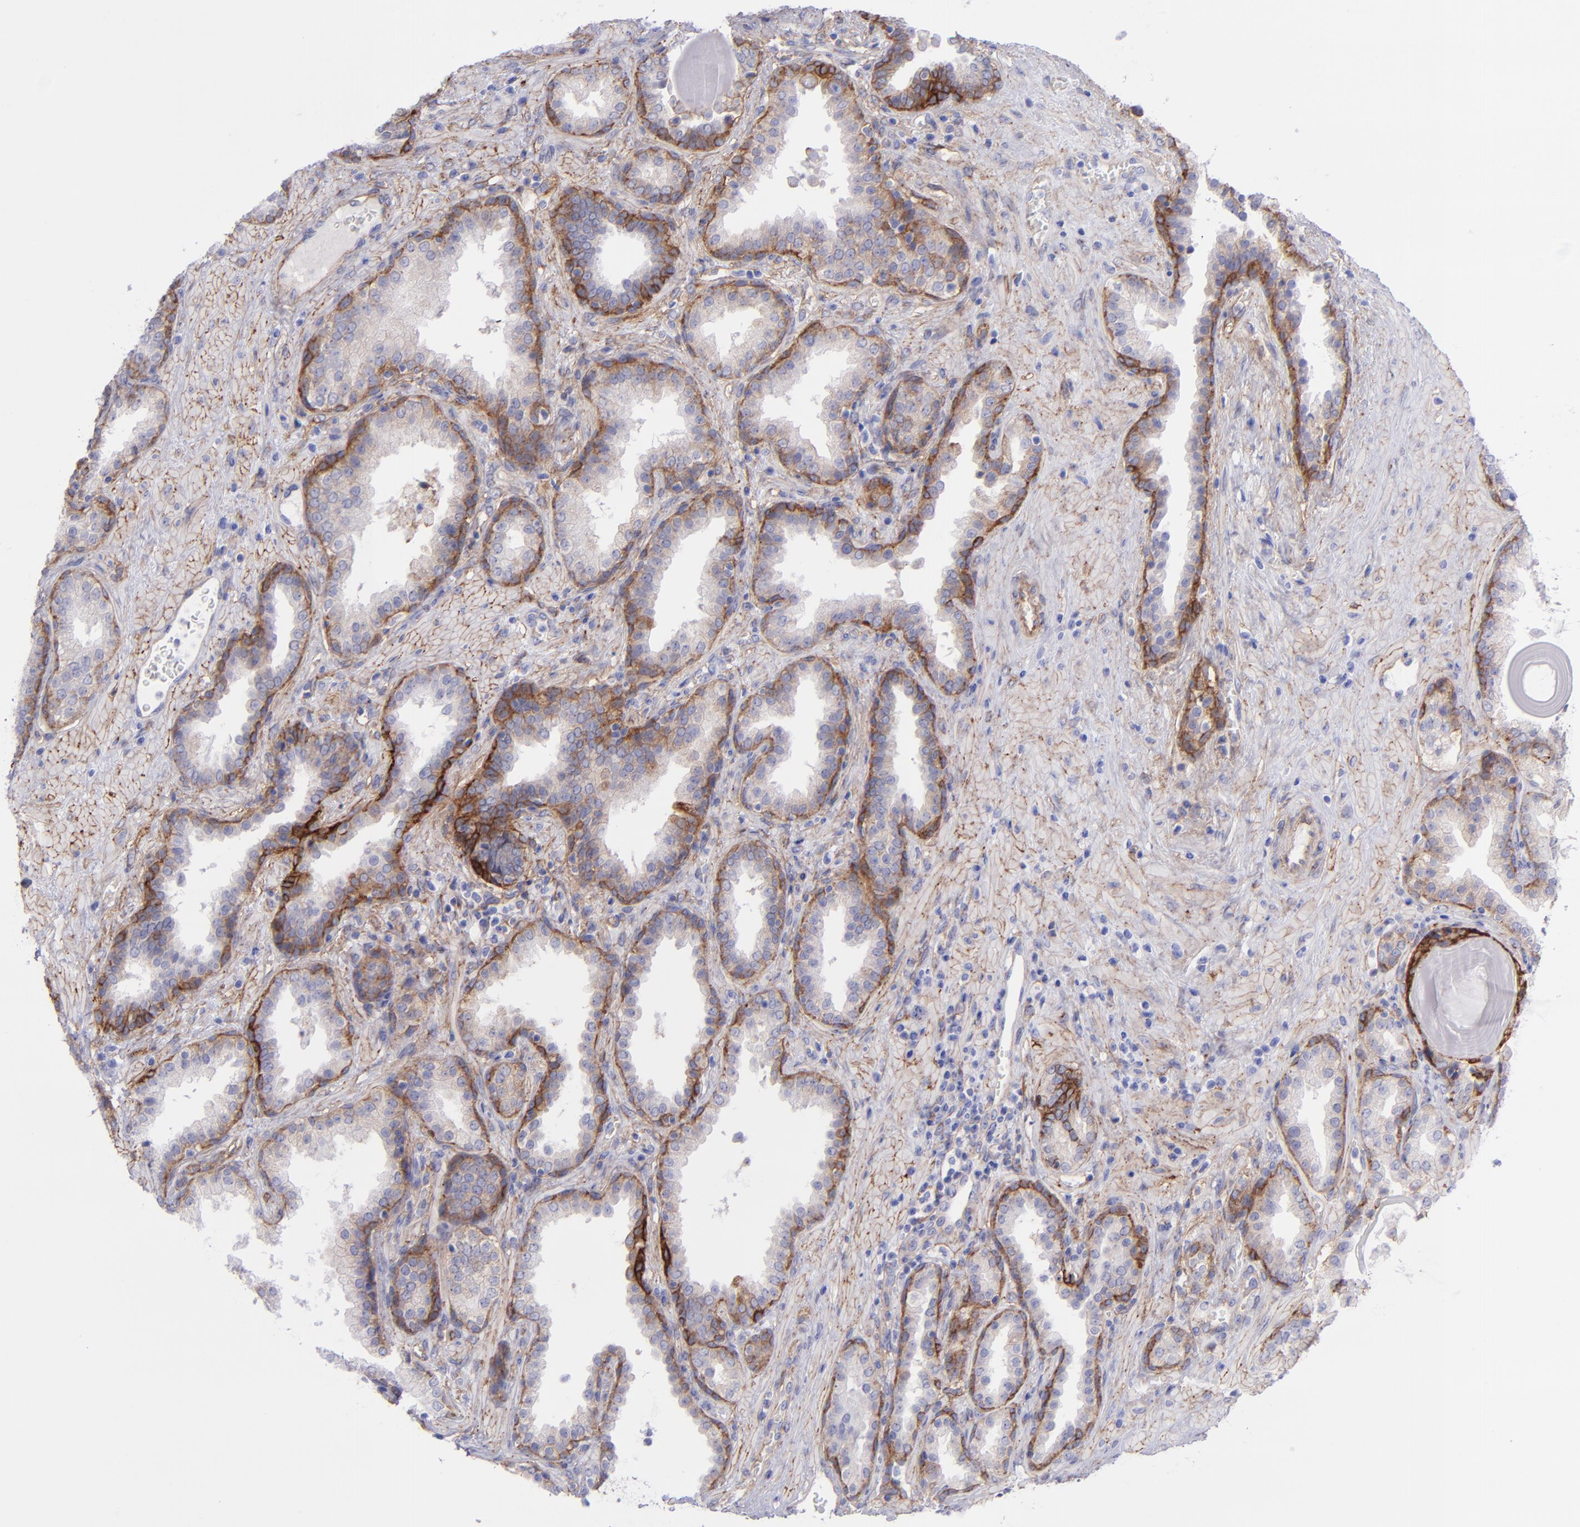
{"staining": {"intensity": "moderate", "quantity": "25%-75%", "location": "cytoplasmic/membranous"}, "tissue": "prostate", "cell_type": "Glandular cells", "image_type": "normal", "snomed": [{"axis": "morphology", "description": "Normal tissue, NOS"}, {"axis": "topography", "description": "Prostate"}], "caption": "Moderate cytoplasmic/membranous protein expression is appreciated in approximately 25%-75% of glandular cells in prostate.", "gene": "ITGAV", "patient": {"sex": "male", "age": 51}}